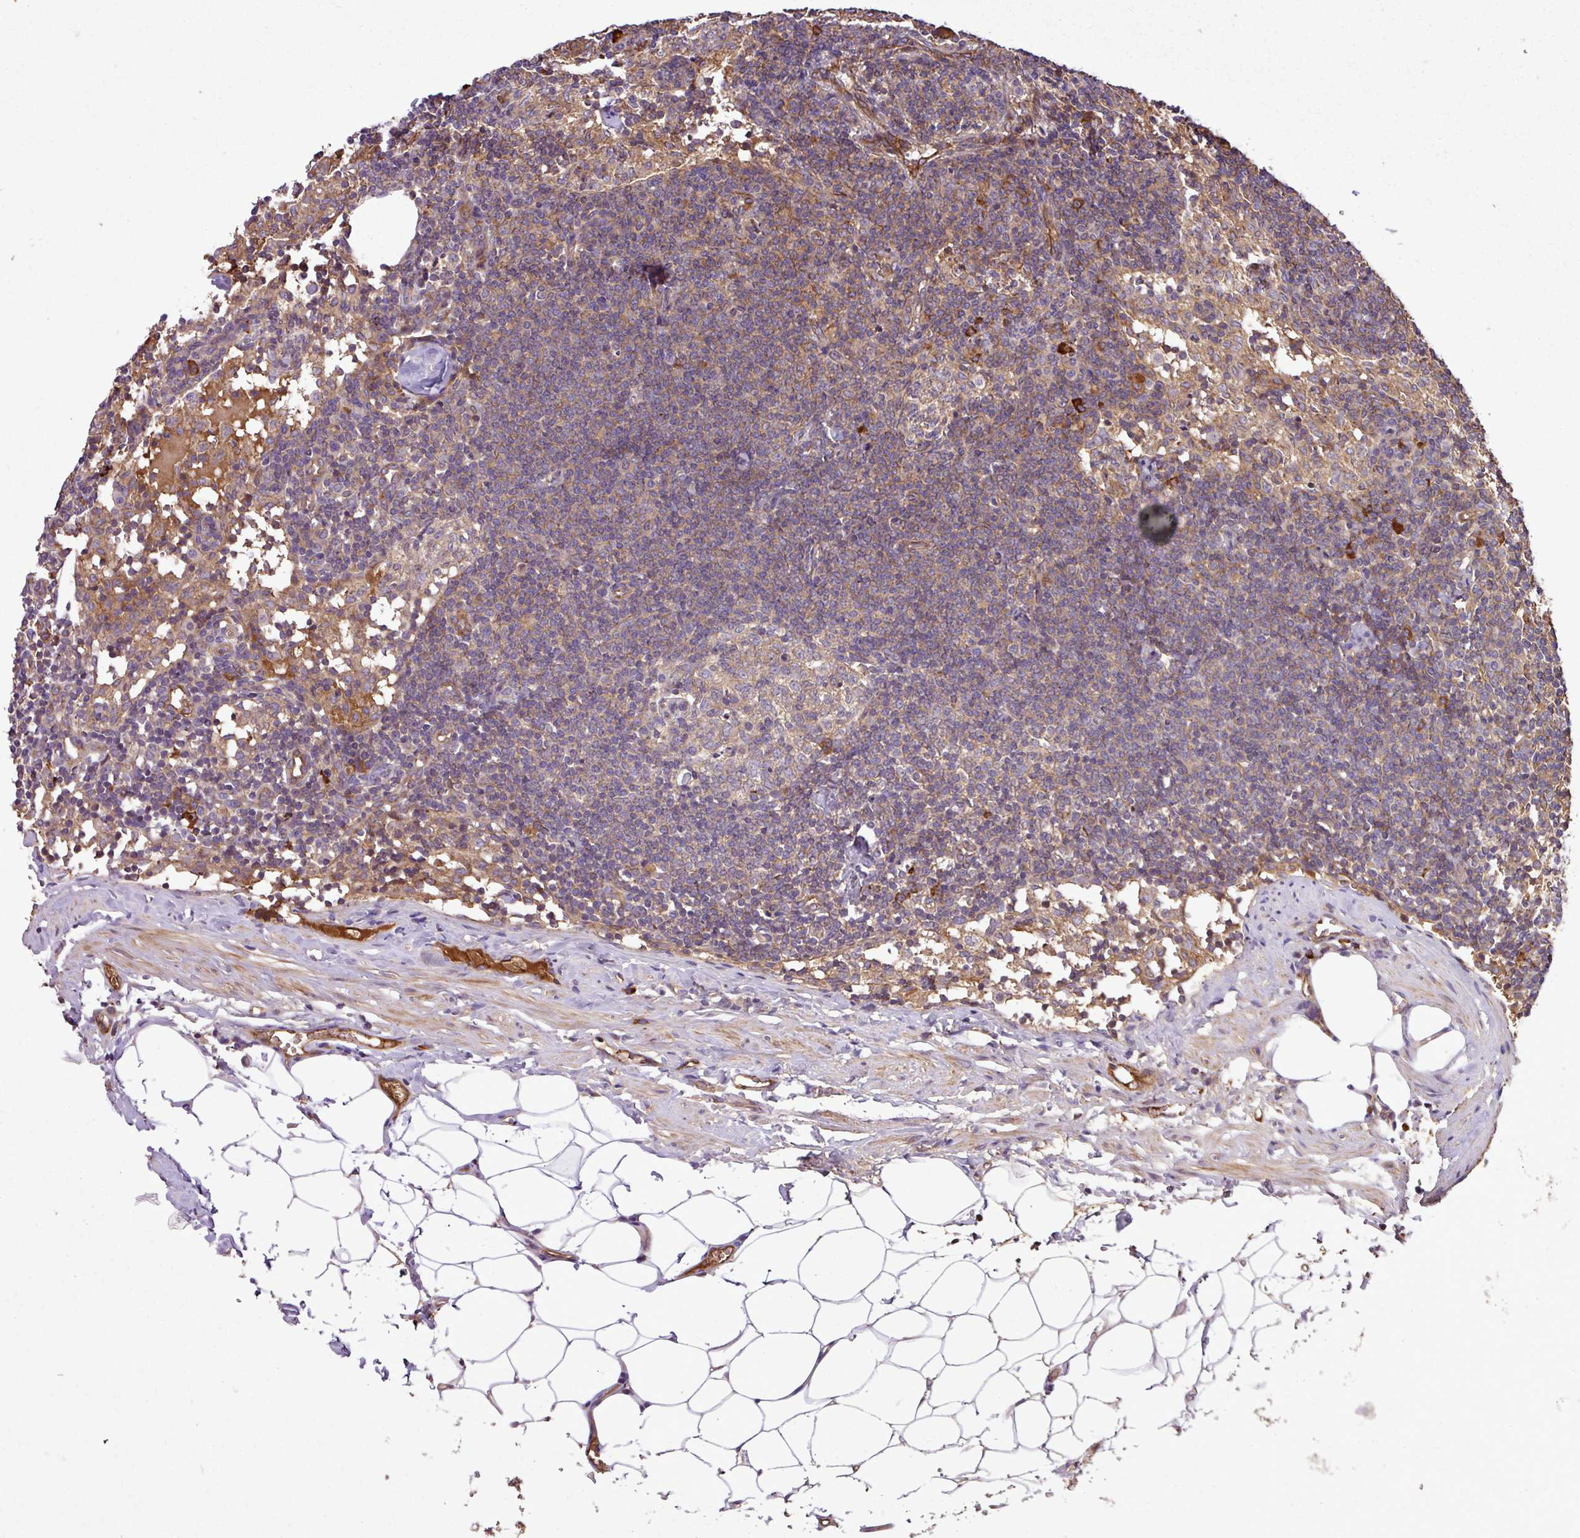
{"staining": {"intensity": "moderate", "quantity": "<25%", "location": "cytoplasmic/membranous"}, "tissue": "lymph node", "cell_type": "Germinal center cells", "image_type": "normal", "snomed": [{"axis": "morphology", "description": "Normal tissue, NOS"}, {"axis": "topography", "description": "Lymph node"}], "caption": "High-power microscopy captured an IHC photomicrograph of normal lymph node, revealing moderate cytoplasmic/membranous staining in about <25% of germinal center cells.", "gene": "ZNF266", "patient": {"sex": "female", "age": 52}}